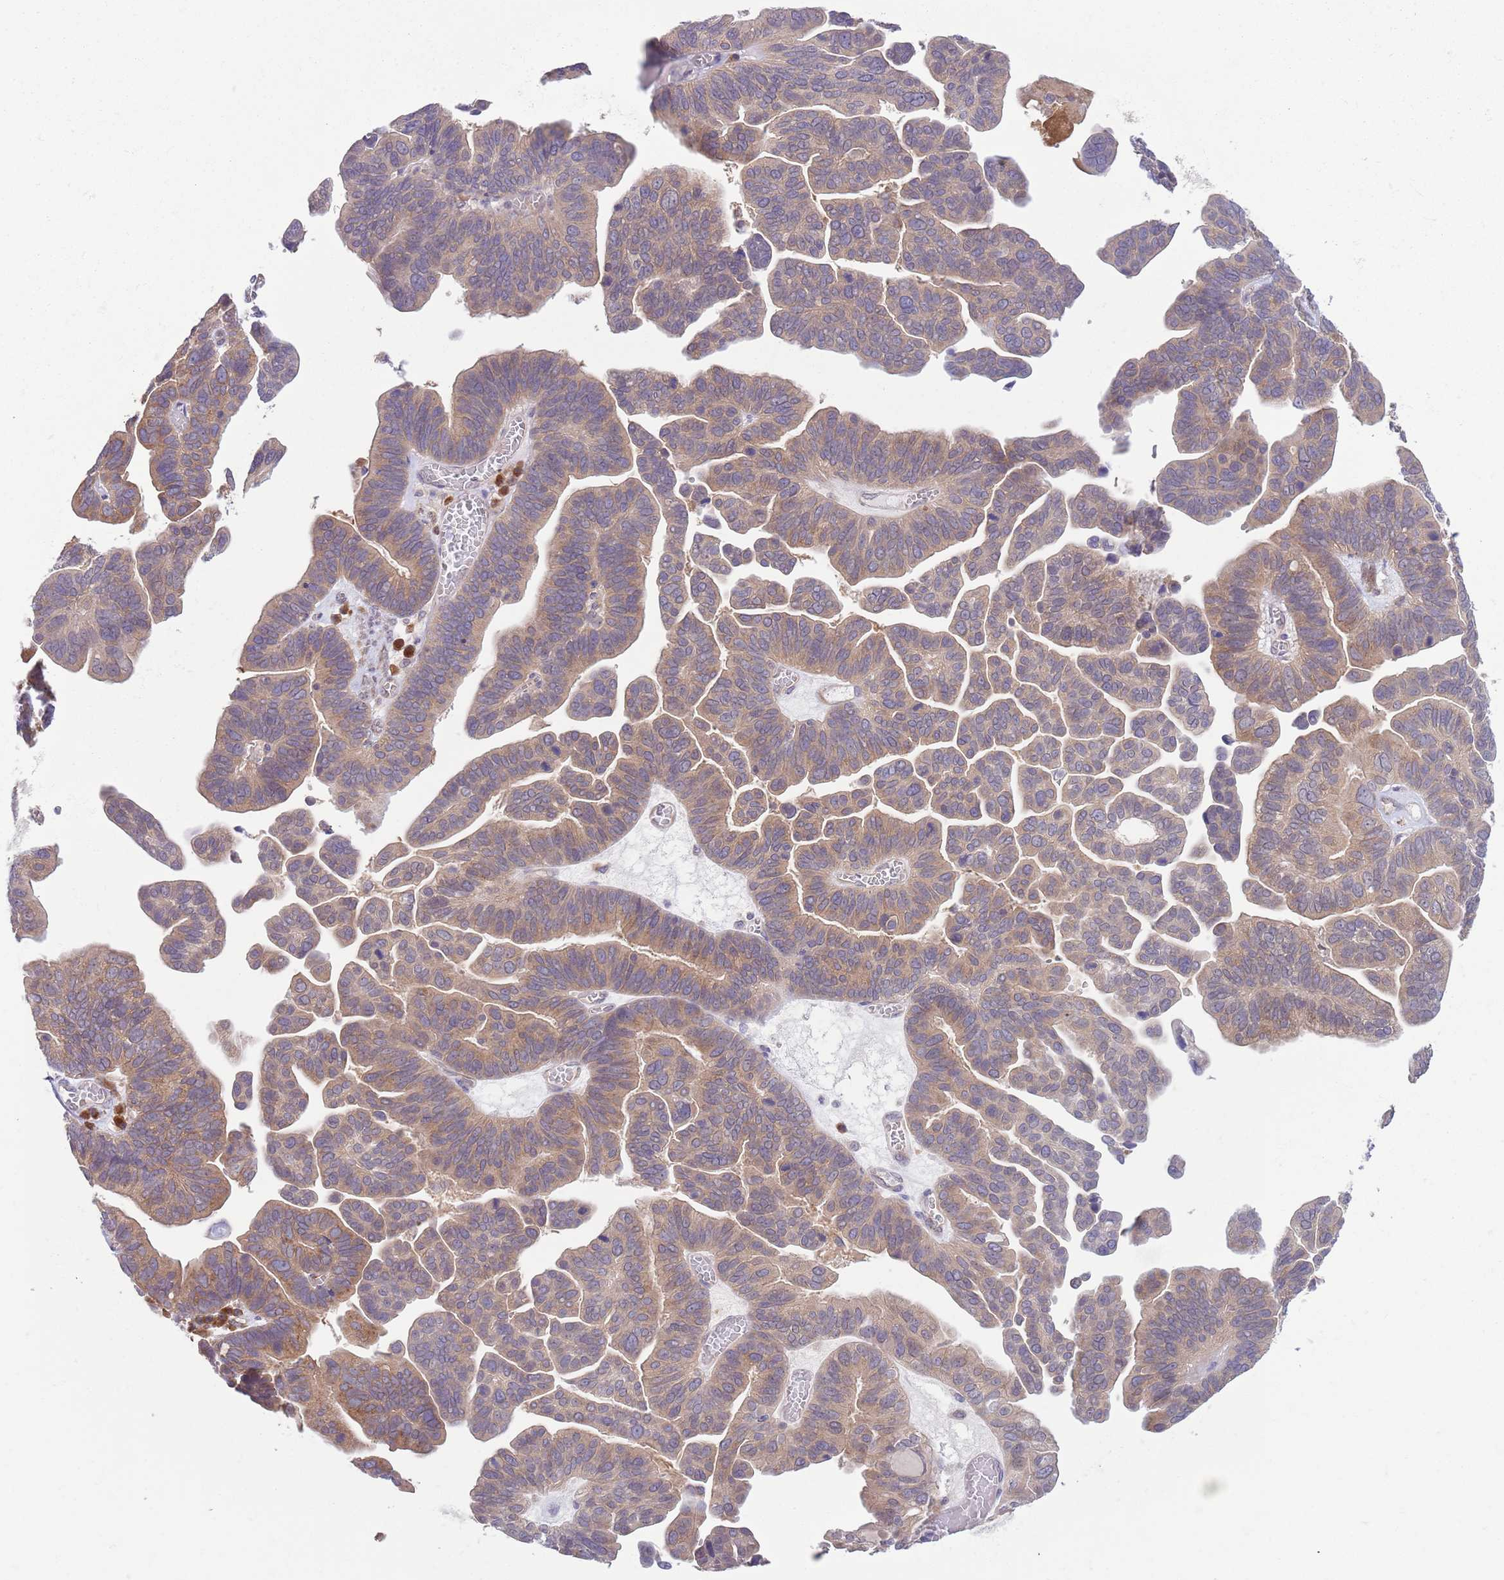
{"staining": {"intensity": "weak", "quantity": ">75%", "location": "cytoplasmic/membranous"}, "tissue": "ovarian cancer", "cell_type": "Tumor cells", "image_type": "cancer", "snomed": [{"axis": "morphology", "description": "Cystadenocarcinoma, serous, NOS"}, {"axis": "topography", "description": "Ovary"}], "caption": "Brown immunohistochemical staining in human ovarian serous cystadenocarcinoma displays weak cytoplasmic/membranous staining in about >75% of tumor cells. Nuclei are stained in blue.", "gene": "COPE", "patient": {"sex": "female", "age": 56}}